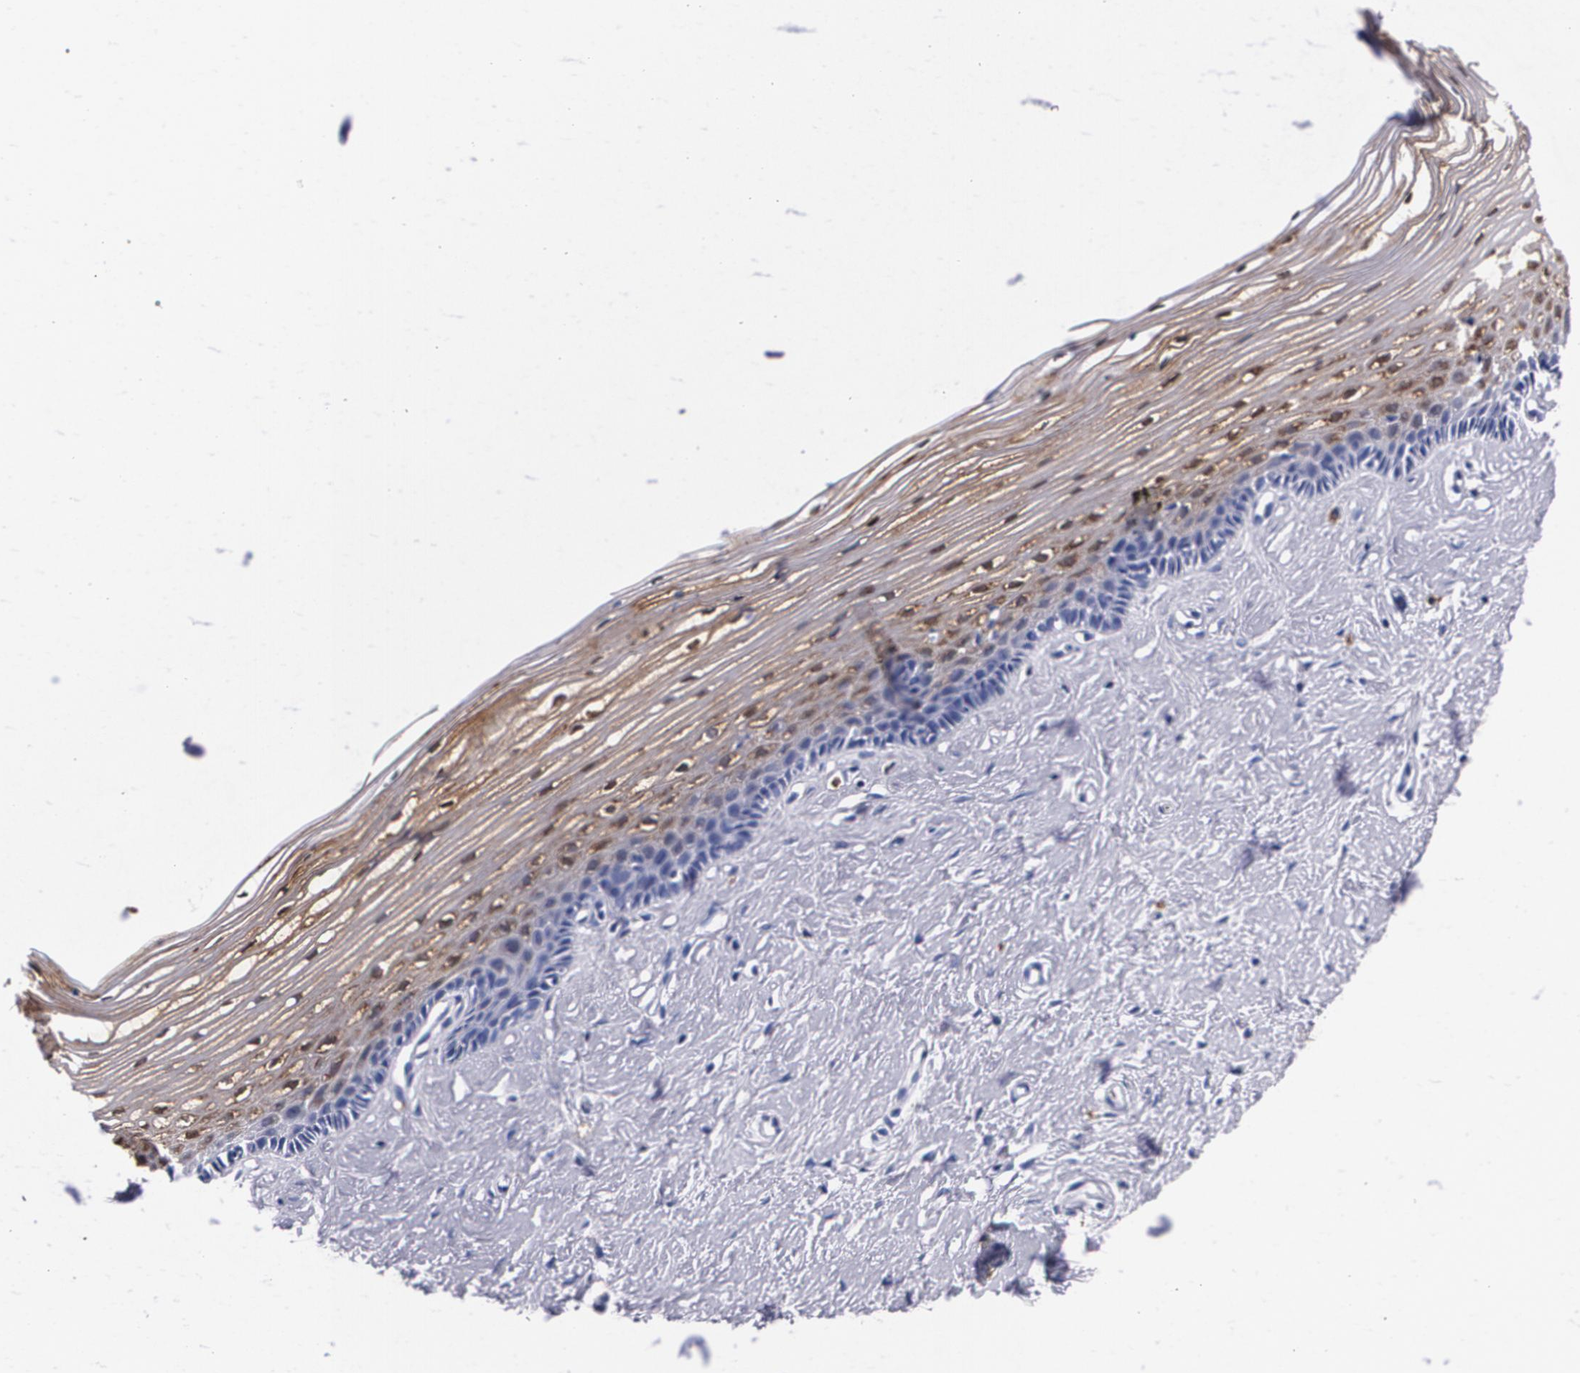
{"staining": {"intensity": "negative", "quantity": "none", "location": "none"}, "tissue": "cervix", "cell_type": "Glandular cells", "image_type": "normal", "snomed": [{"axis": "morphology", "description": "Normal tissue, NOS"}, {"axis": "topography", "description": "Cervix"}], "caption": "Glandular cells show no significant protein staining in normal cervix. (Brightfield microscopy of DAB (3,3'-diaminobenzidine) immunohistochemistry at high magnification).", "gene": "S100A8", "patient": {"sex": "female", "age": 40}}